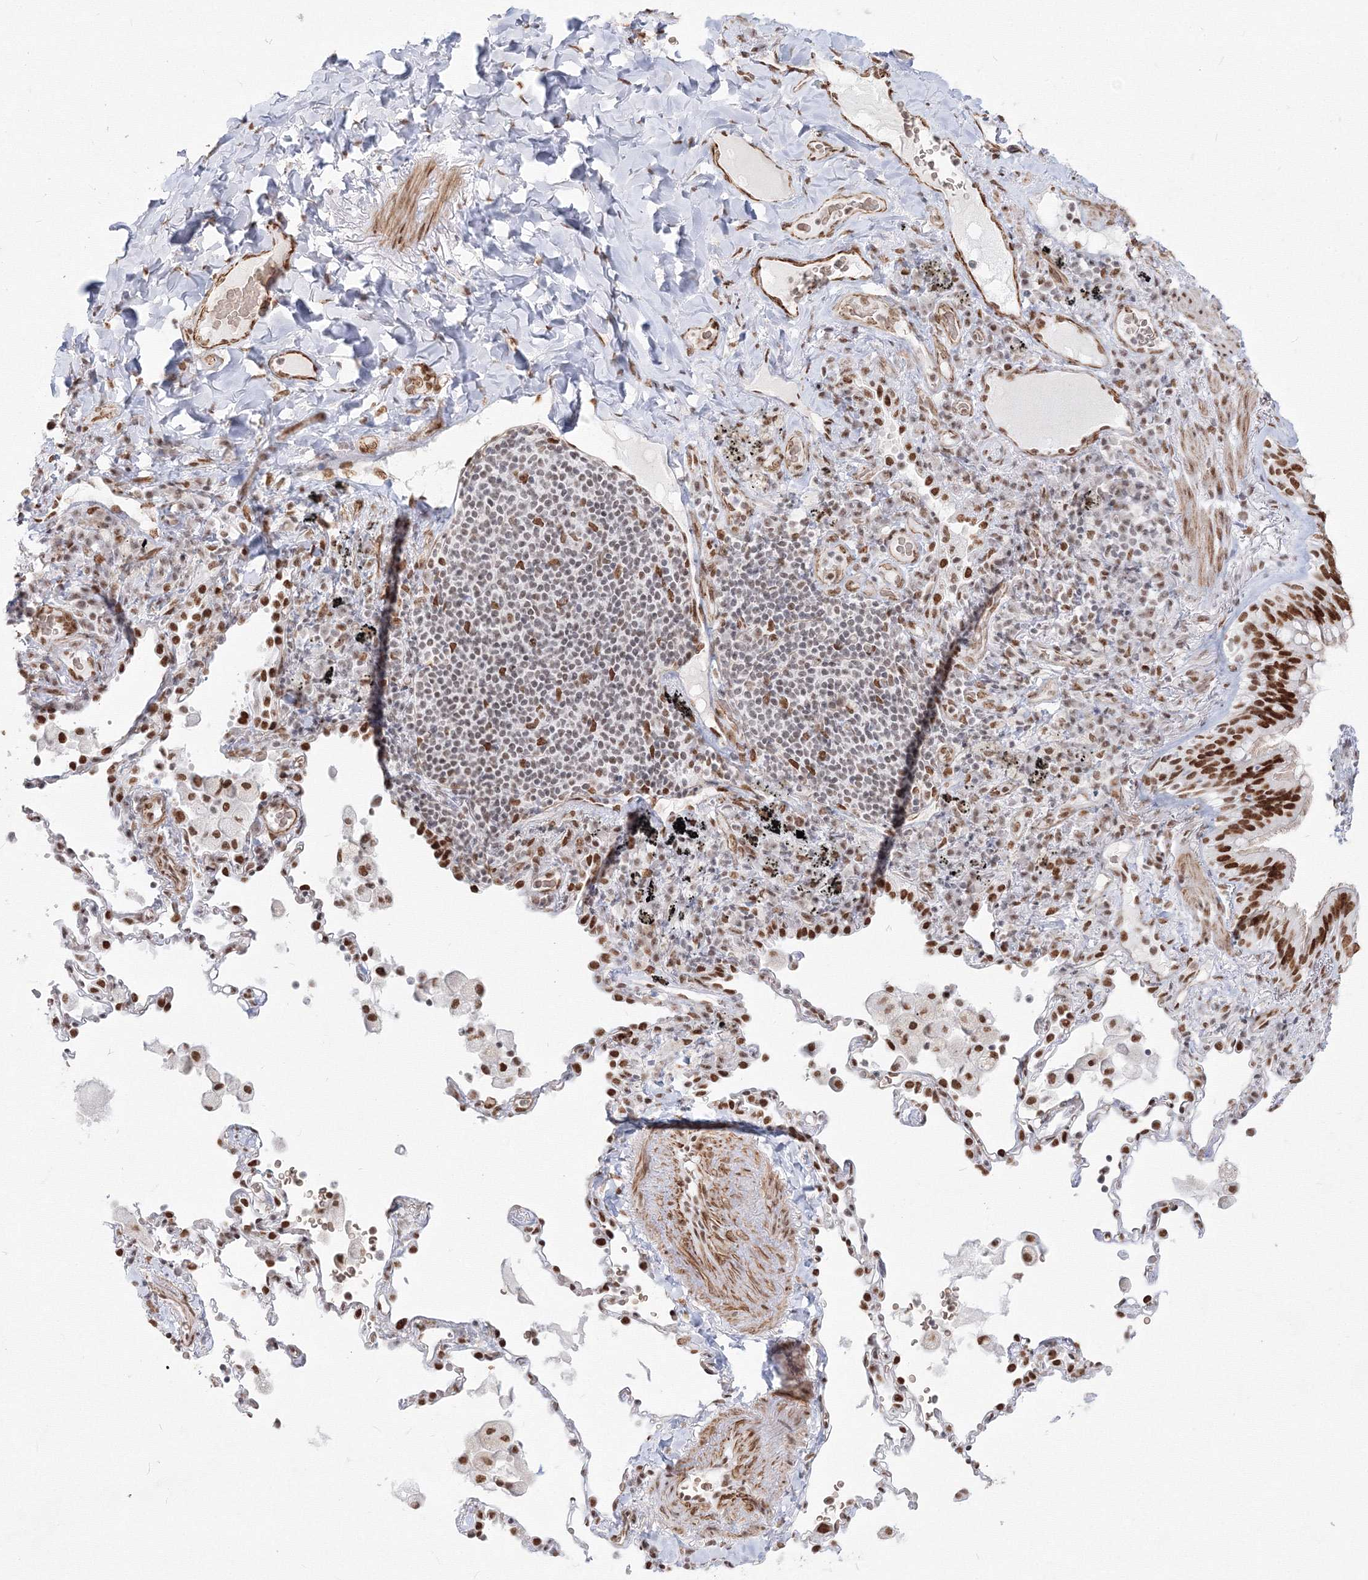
{"staining": {"intensity": "strong", "quantity": ">75%", "location": "nuclear"}, "tissue": "bronchus", "cell_type": "Respiratory epithelial cells", "image_type": "normal", "snomed": [{"axis": "morphology", "description": "Normal tissue, NOS"}, {"axis": "morphology", "description": "Adenocarcinoma, NOS"}, {"axis": "topography", "description": "Bronchus"}, {"axis": "topography", "description": "Lung"}], "caption": "Respiratory epithelial cells demonstrate high levels of strong nuclear expression in about >75% of cells in benign bronchus. (DAB IHC, brown staining for protein, blue staining for nuclei).", "gene": "ZNF638", "patient": {"sex": "male", "age": 54}}